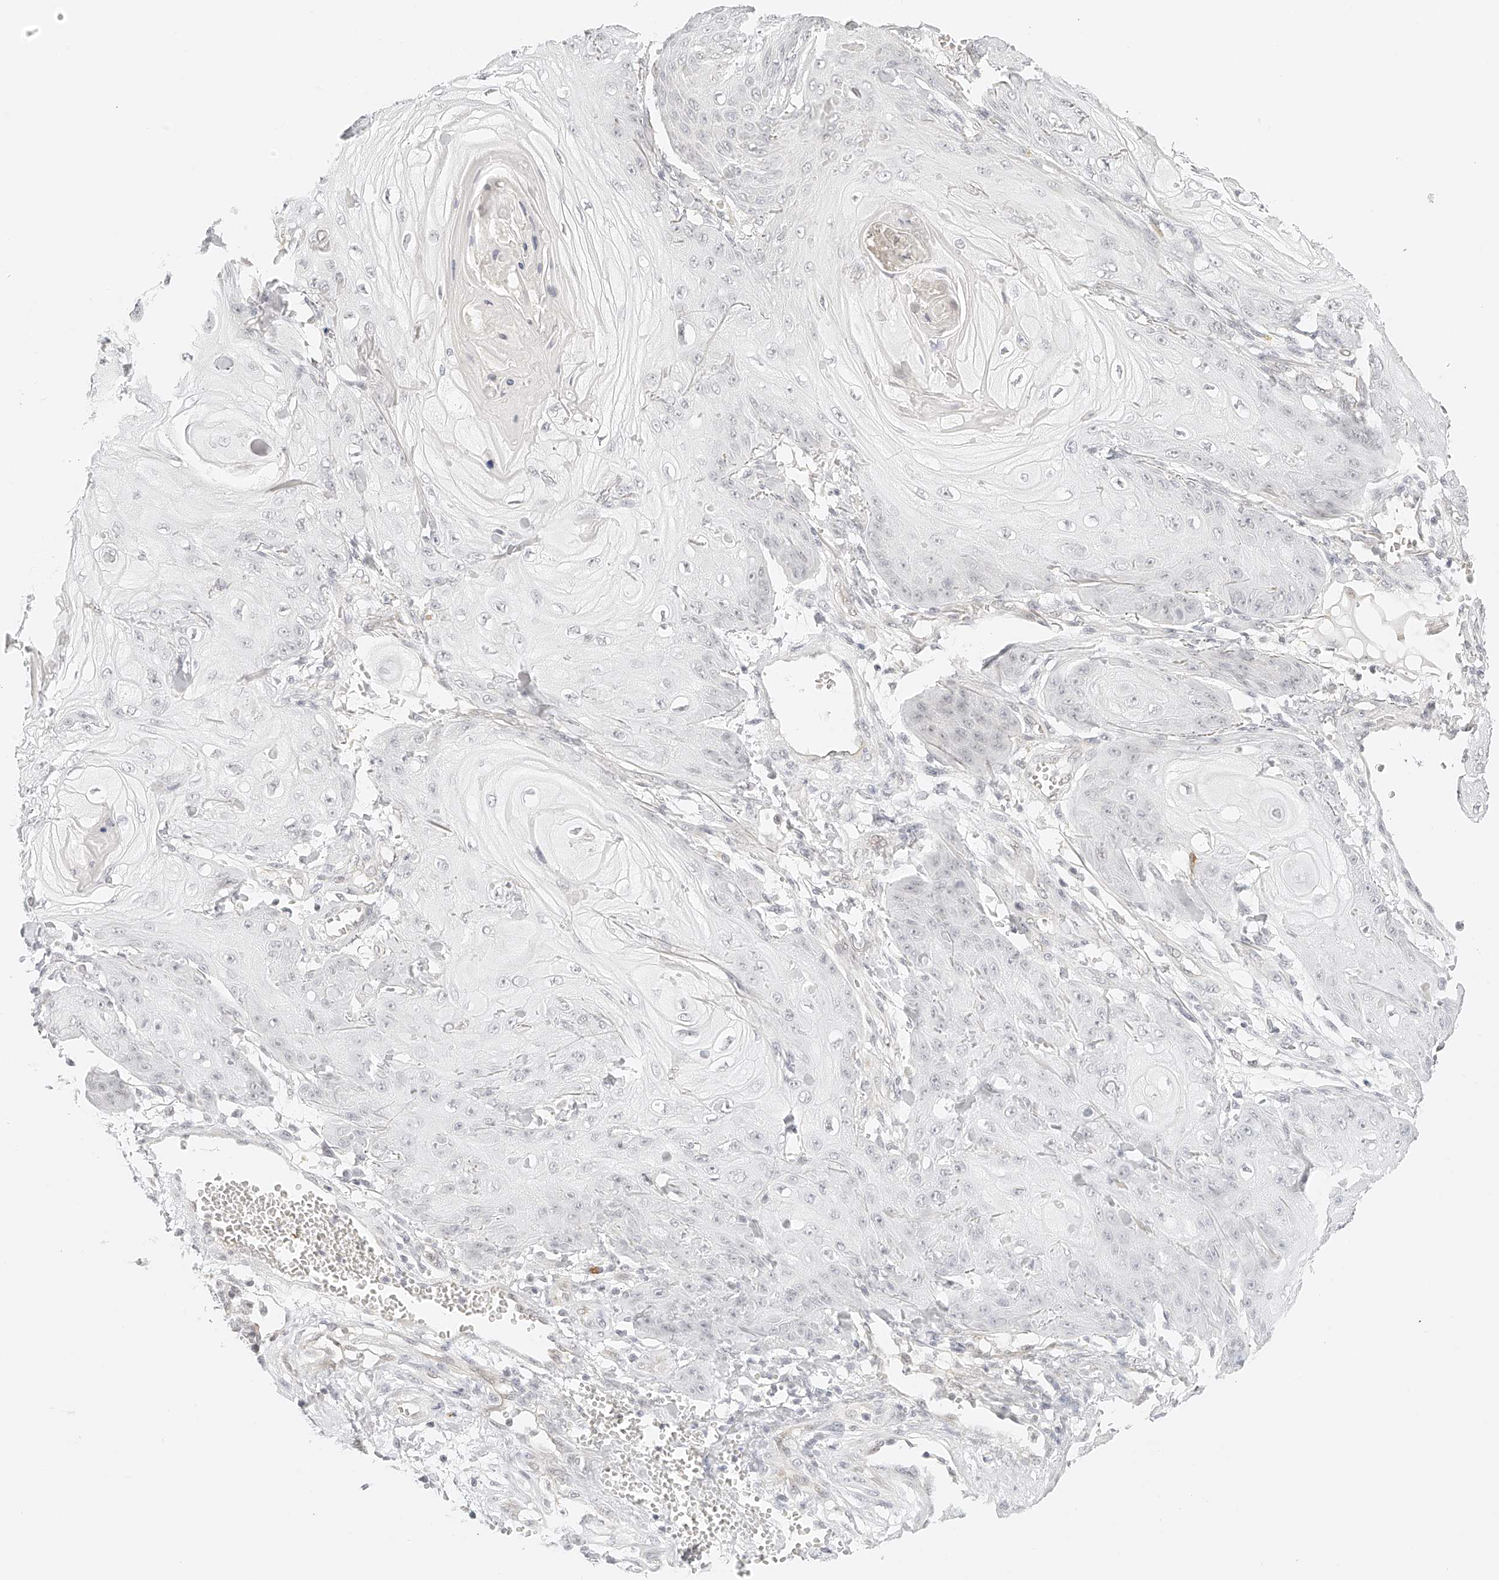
{"staining": {"intensity": "negative", "quantity": "none", "location": "none"}, "tissue": "skin cancer", "cell_type": "Tumor cells", "image_type": "cancer", "snomed": [{"axis": "morphology", "description": "Squamous cell carcinoma, NOS"}, {"axis": "topography", "description": "Skin"}], "caption": "Micrograph shows no significant protein staining in tumor cells of skin cancer. (DAB immunohistochemistry, high magnification).", "gene": "ZFP69", "patient": {"sex": "male", "age": 74}}